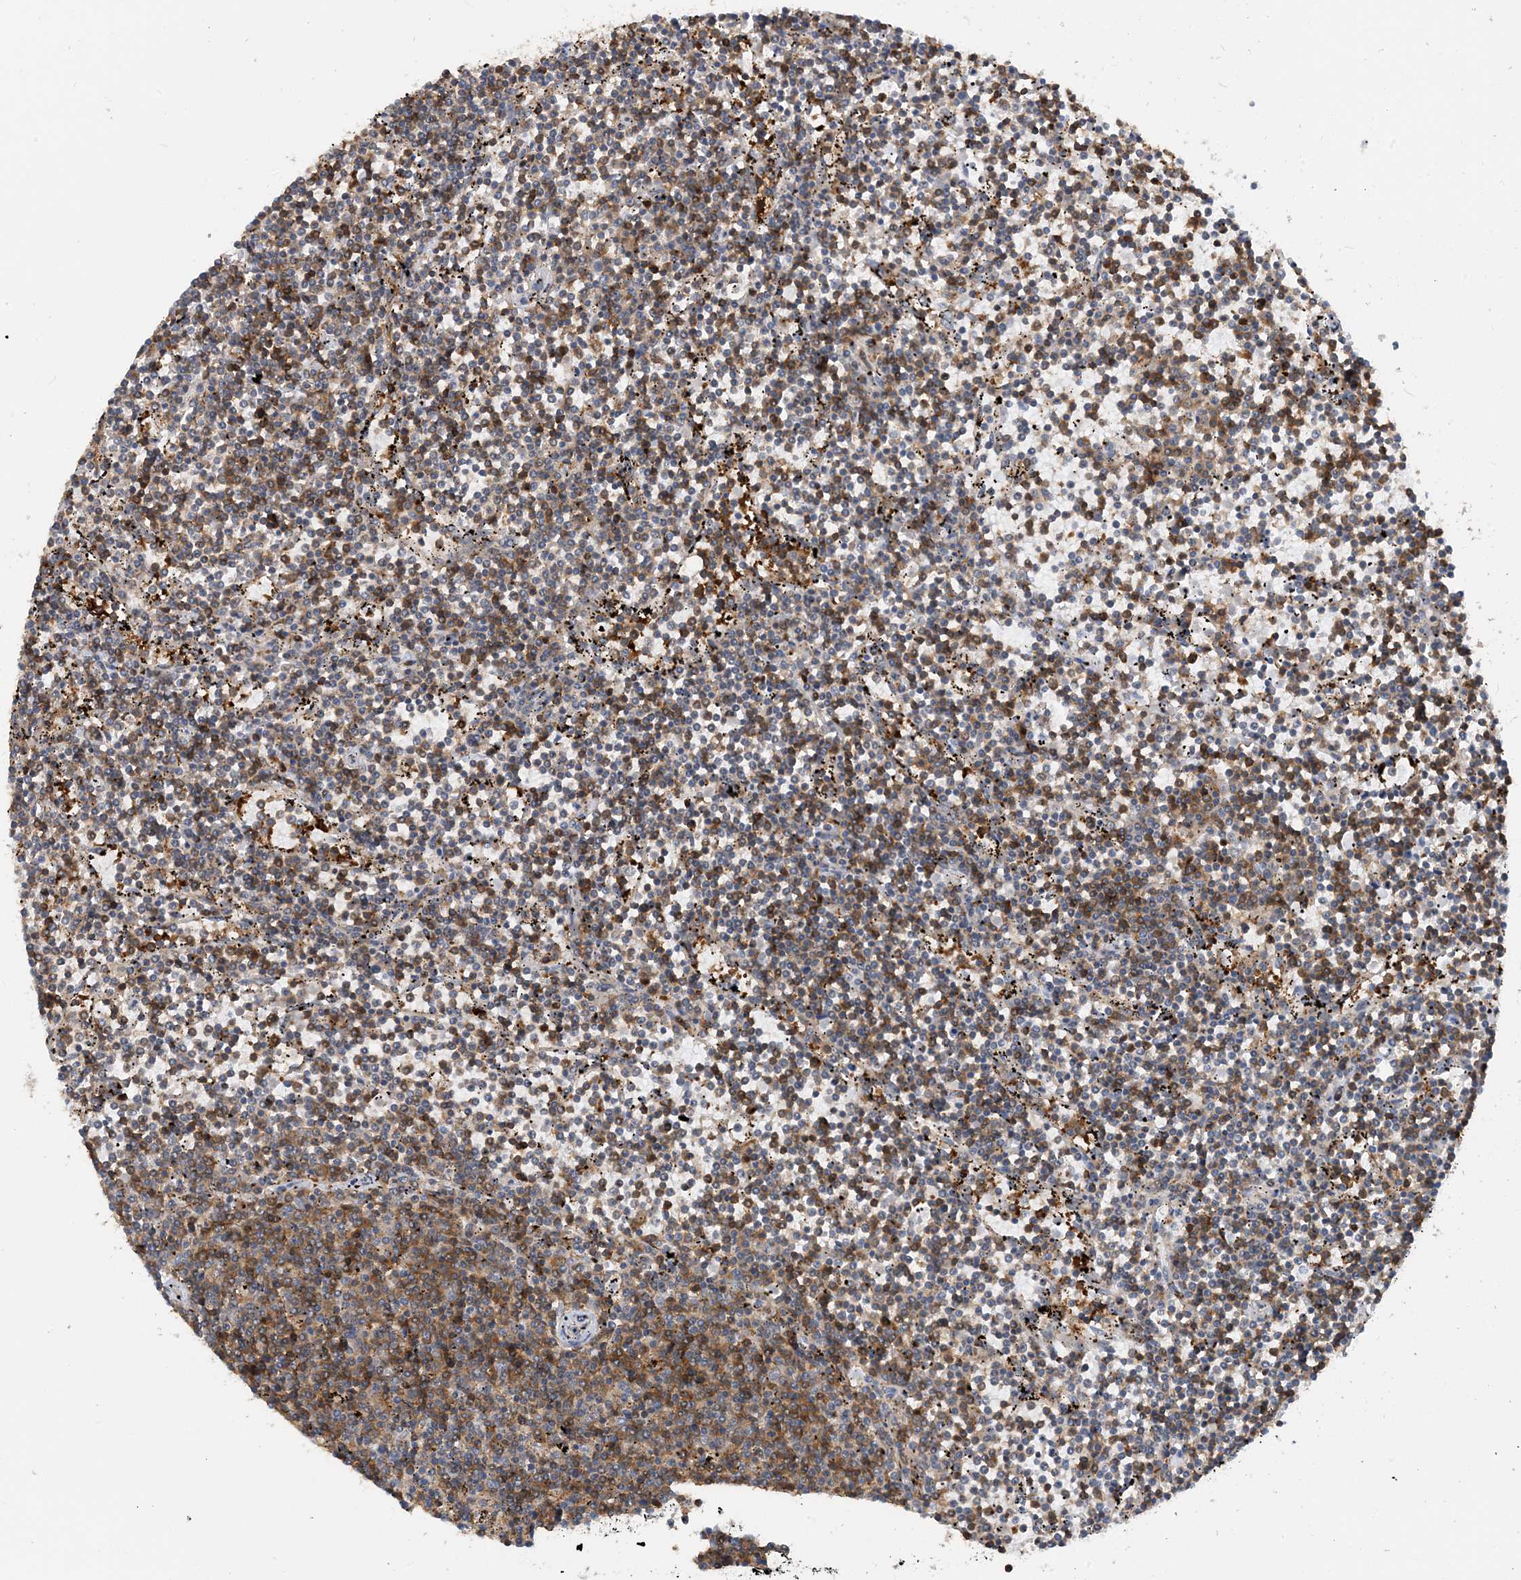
{"staining": {"intensity": "negative", "quantity": "none", "location": "none"}, "tissue": "lymphoma", "cell_type": "Tumor cells", "image_type": "cancer", "snomed": [{"axis": "morphology", "description": "Malignant lymphoma, non-Hodgkin's type, Low grade"}, {"axis": "topography", "description": "Spleen"}], "caption": "Tumor cells are negative for brown protein staining in malignant lymphoma, non-Hodgkin's type (low-grade). Nuclei are stained in blue.", "gene": "SFMBT2", "patient": {"sex": "female", "age": 50}}